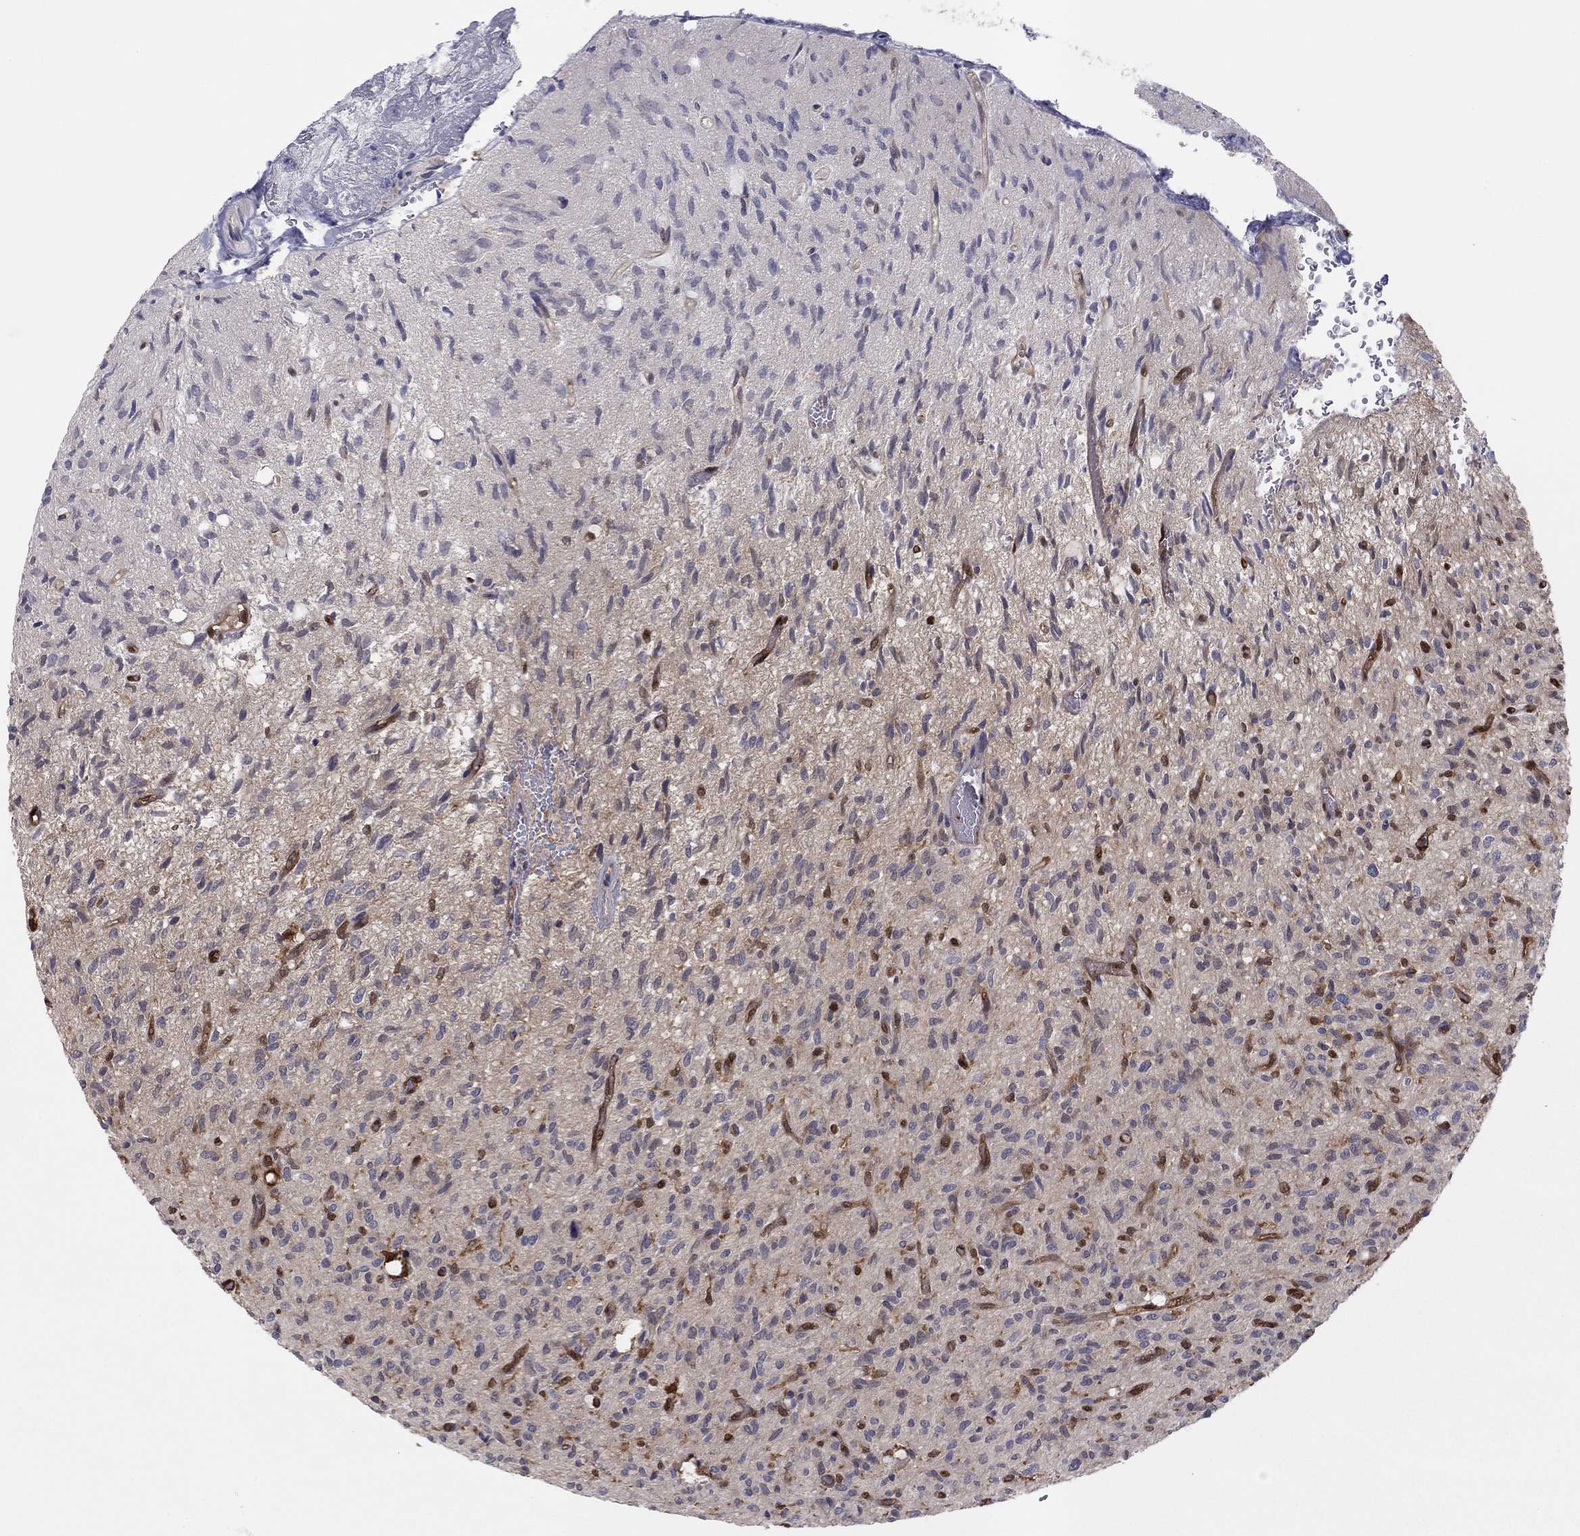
{"staining": {"intensity": "strong", "quantity": "<25%", "location": "cytoplasmic/membranous"}, "tissue": "glioma", "cell_type": "Tumor cells", "image_type": "cancer", "snomed": [{"axis": "morphology", "description": "Glioma, malignant, High grade"}, {"axis": "topography", "description": "Brain"}], "caption": "Immunohistochemical staining of malignant glioma (high-grade) demonstrates strong cytoplasmic/membranous protein expression in approximately <25% of tumor cells. (brown staining indicates protein expression, while blue staining denotes nuclei).", "gene": "PDXK", "patient": {"sex": "male", "age": 64}}